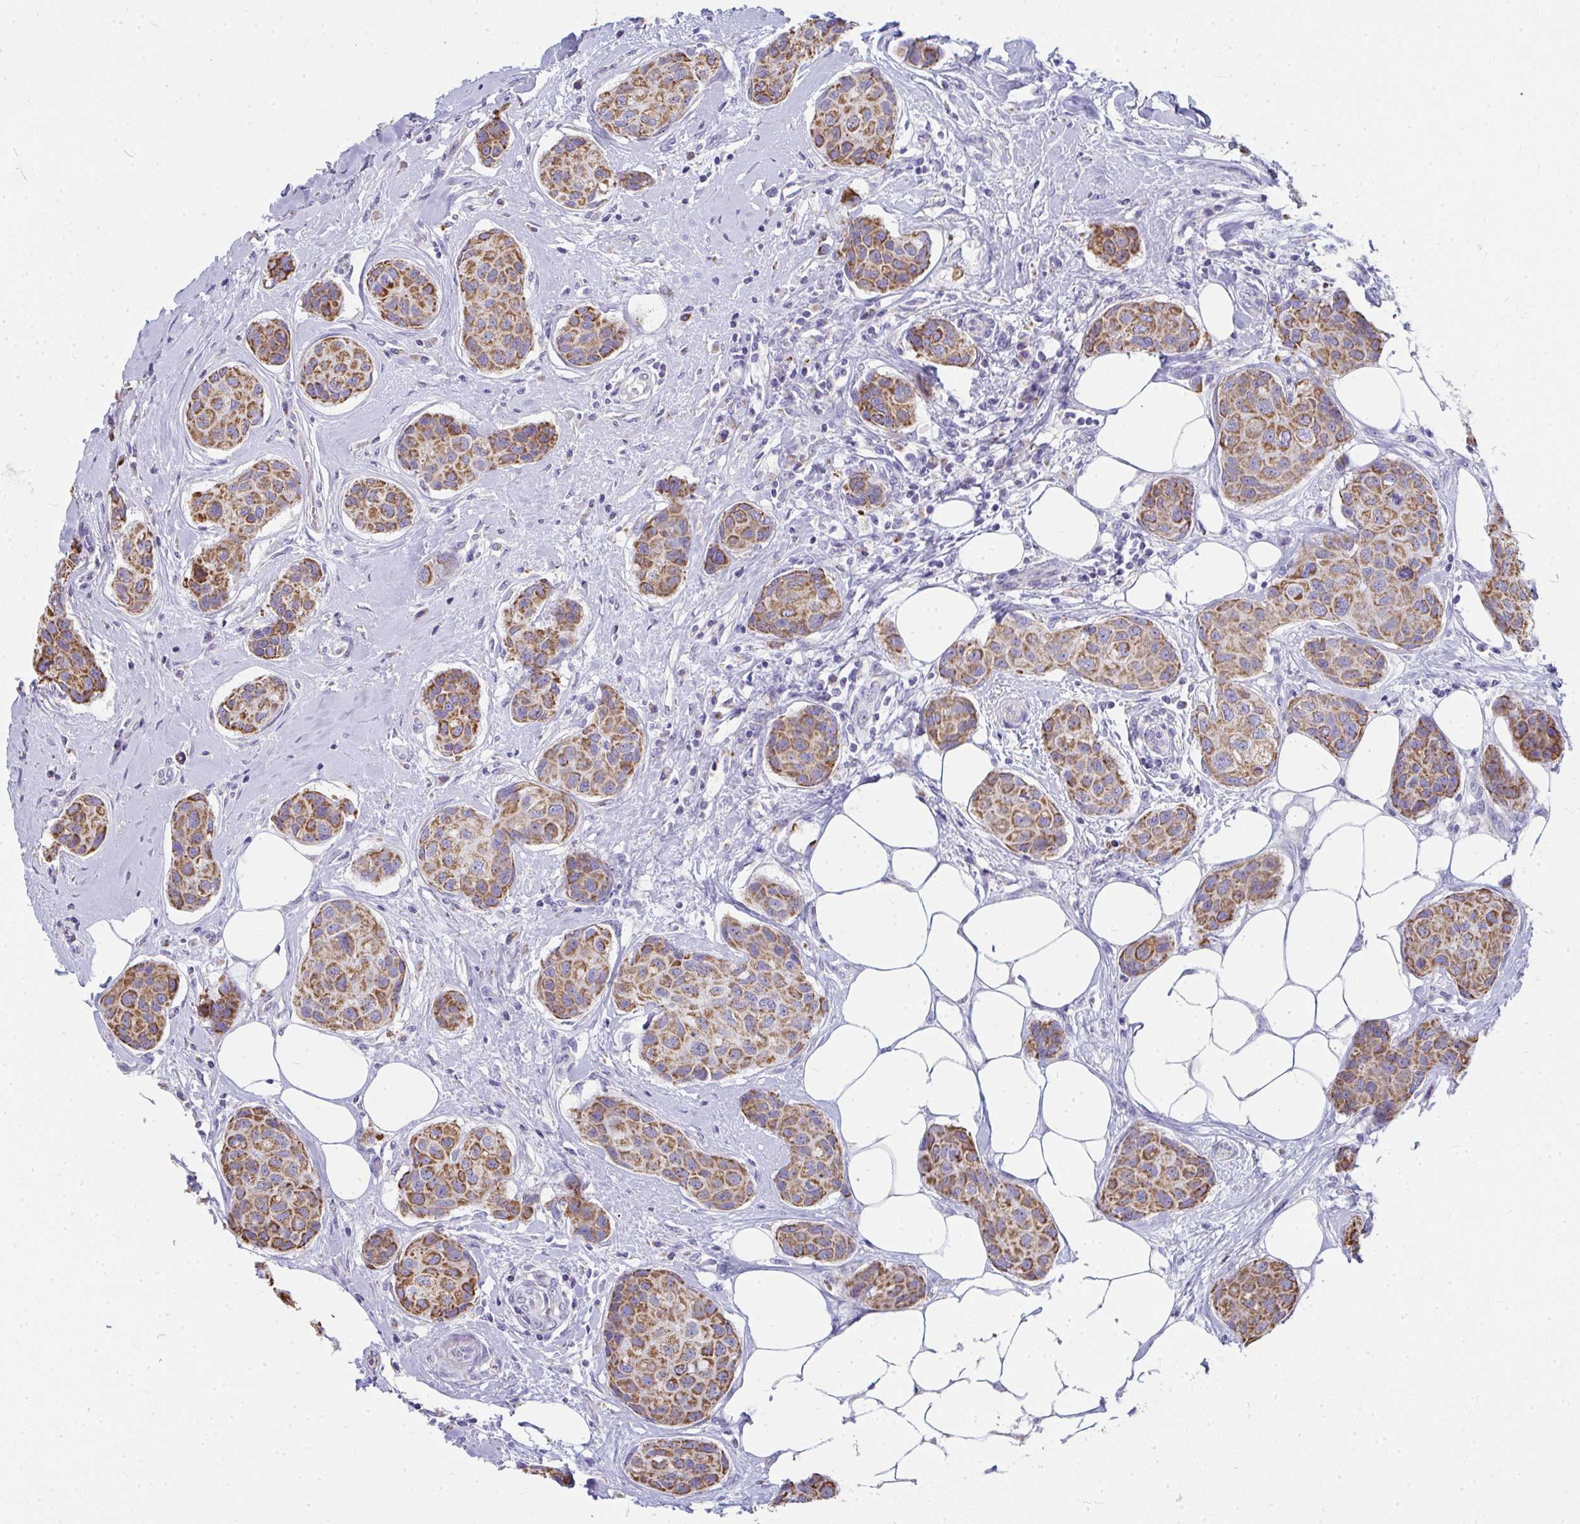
{"staining": {"intensity": "moderate", "quantity": ">75%", "location": "cytoplasmic/membranous"}, "tissue": "breast cancer", "cell_type": "Tumor cells", "image_type": "cancer", "snomed": [{"axis": "morphology", "description": "Duct carcinoma"}, {"axis": "topography", "description": "Breast"}, {"axis": "topography", "description": "Lymph node"}], "caption": "High-power microscopy captured an immunohistochemistry histopathology image of breast cancer (intraductal carcinoma), revealing moderate cytoplasmic/membranous positivity in about >75% of tumor cells.", "gene": "SLC6A1", "patient": {"sex": "female", "age": 80}}